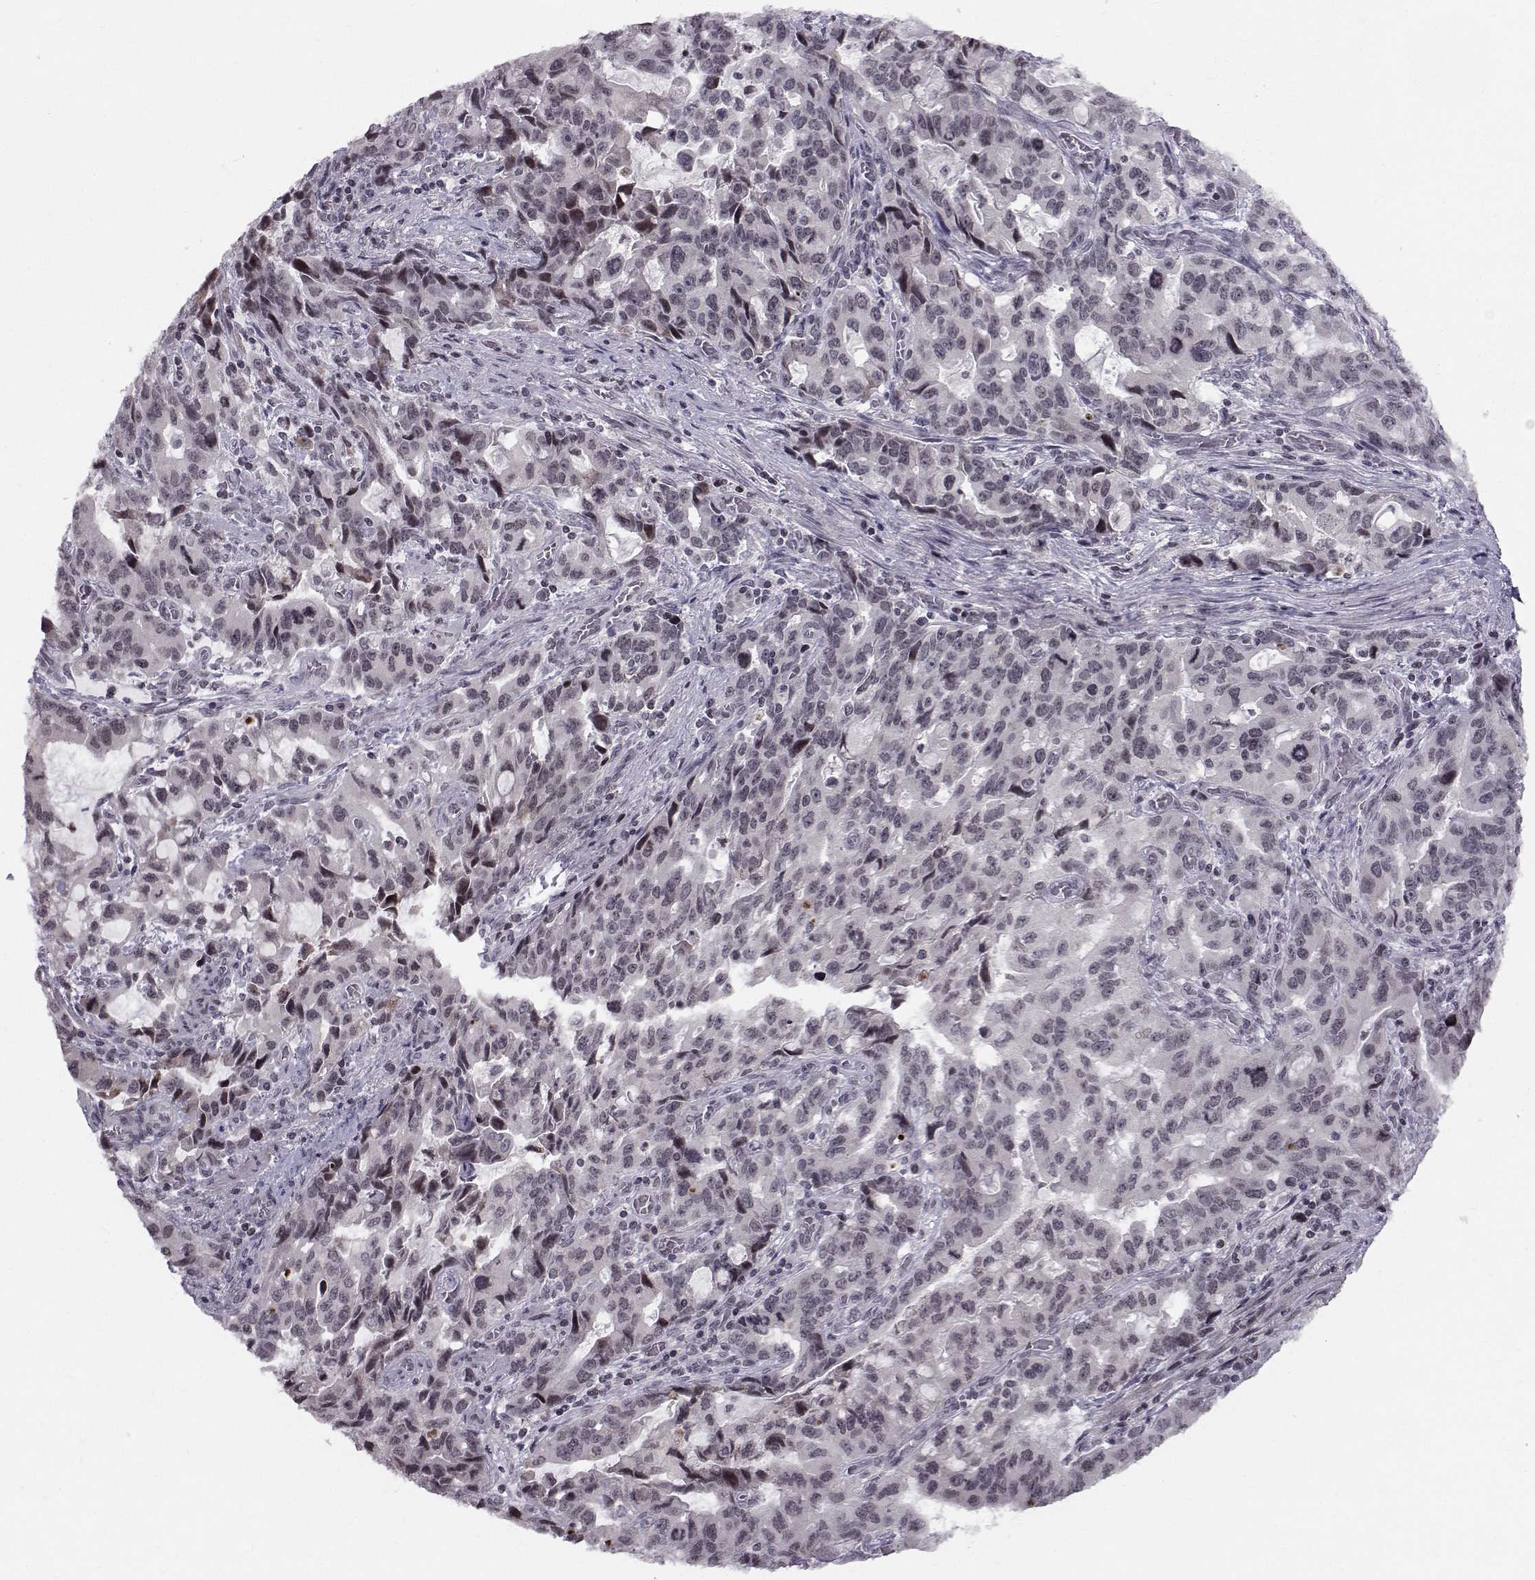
{"staining": {"intensity": "negative", "quantity": "none", "location": "none"}, "tissue": "stomach cancer", "cell_type": "Tumor cells", "image_type": "cancer", "snomed": [{"axis": "morphology", "description": "Adenocarcinoma, NOS"}, {"axis": "topography", "description": "Stomach, upper"}], "caption": "Tumor cells are negative for brown protein staining in stomach adenocarcinoma.", "gene": "MARCHF4", "patient": {"sex": "male", "age": 85}}